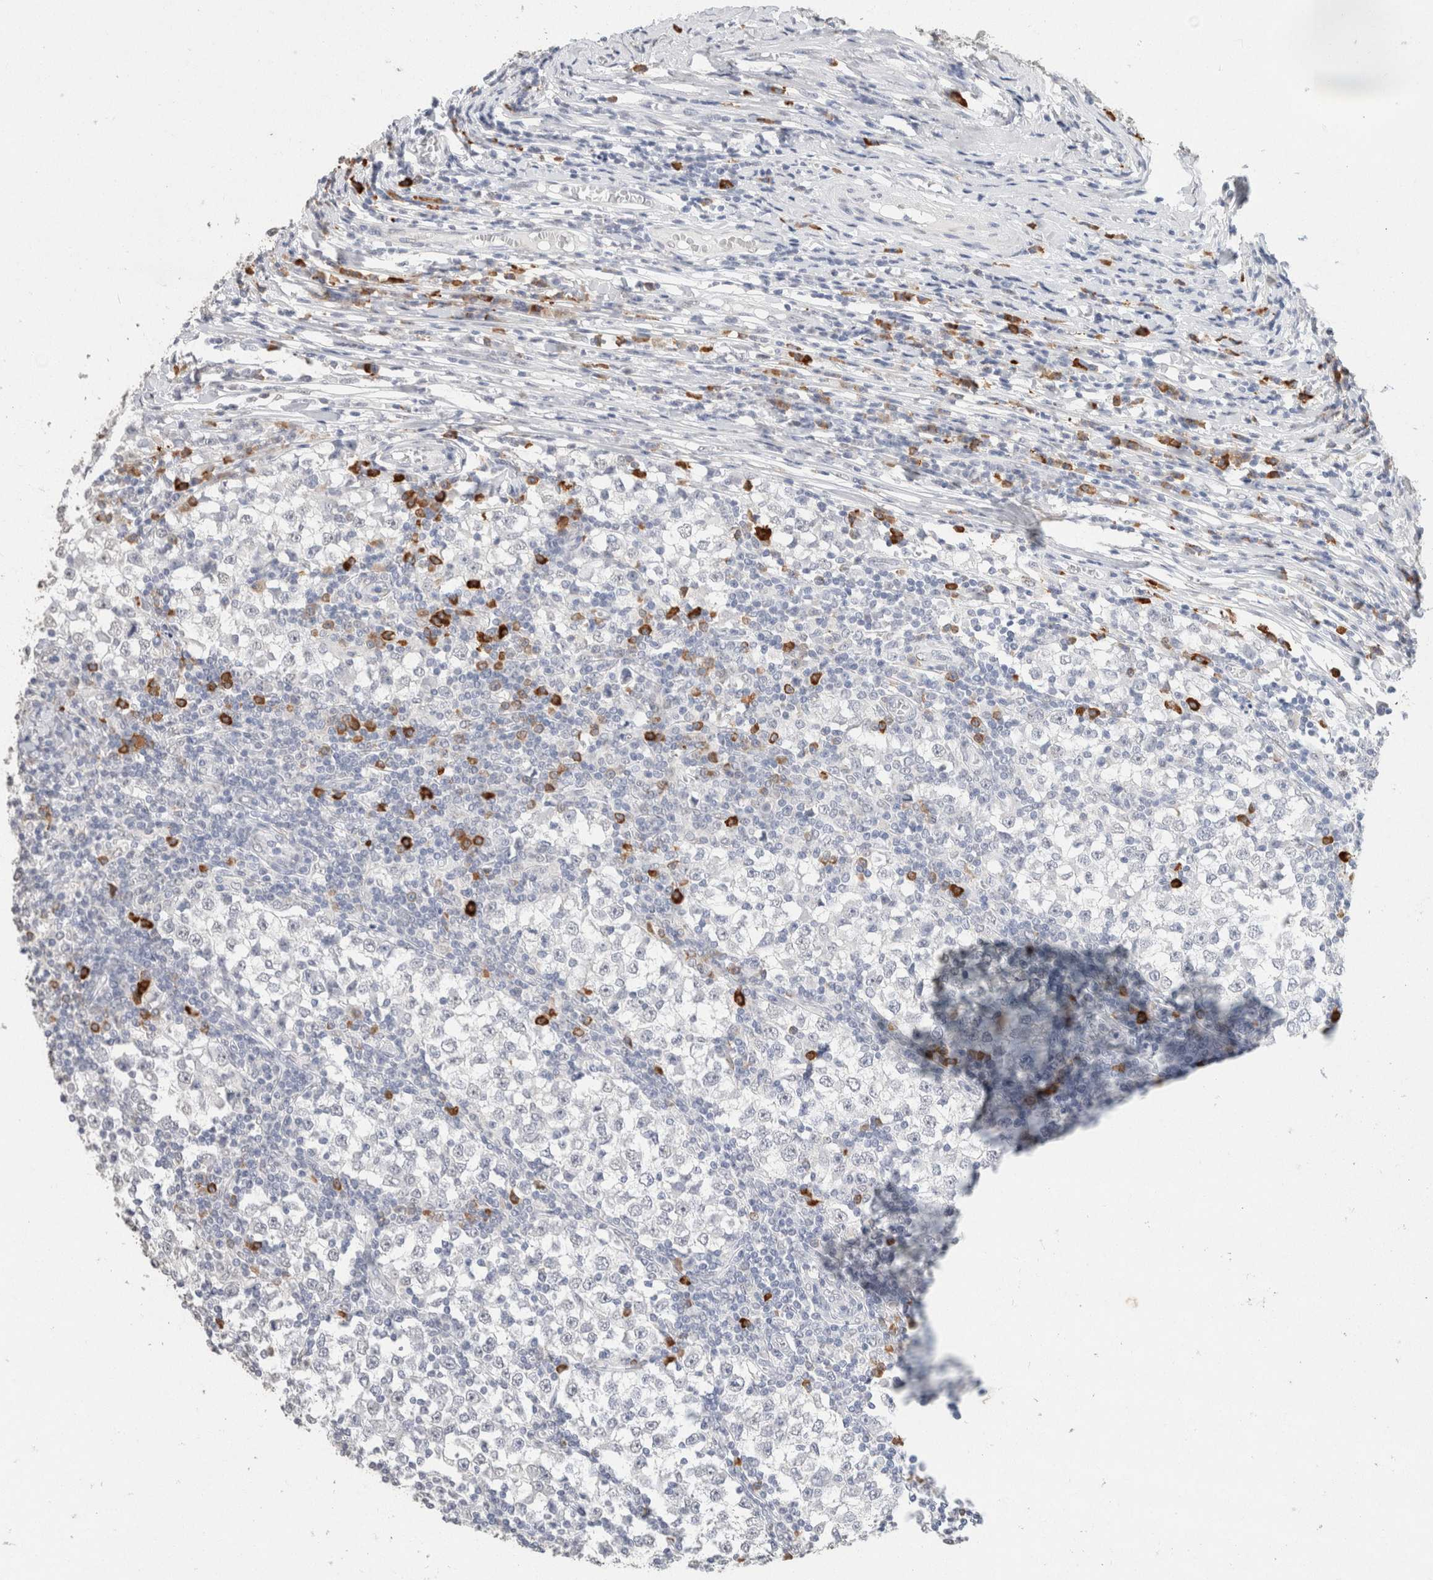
{"staining": {"intensity": "negative", "quantity": "none", "location": "none"}, "tissue": "testis cancer", "cell_type": "Tumor cells", "image_type": "cancer", "snomed": [{"axis": "morphology", "description": "Seminoma, NOS"}, {"axis": "topography", "description": "Testis"}], "caption": "The micrograph exhibits no staining of tumor cells in testis cancer (seminoma).", "gene": "CD80", "patient": {"sex": "male", "age": 65}}